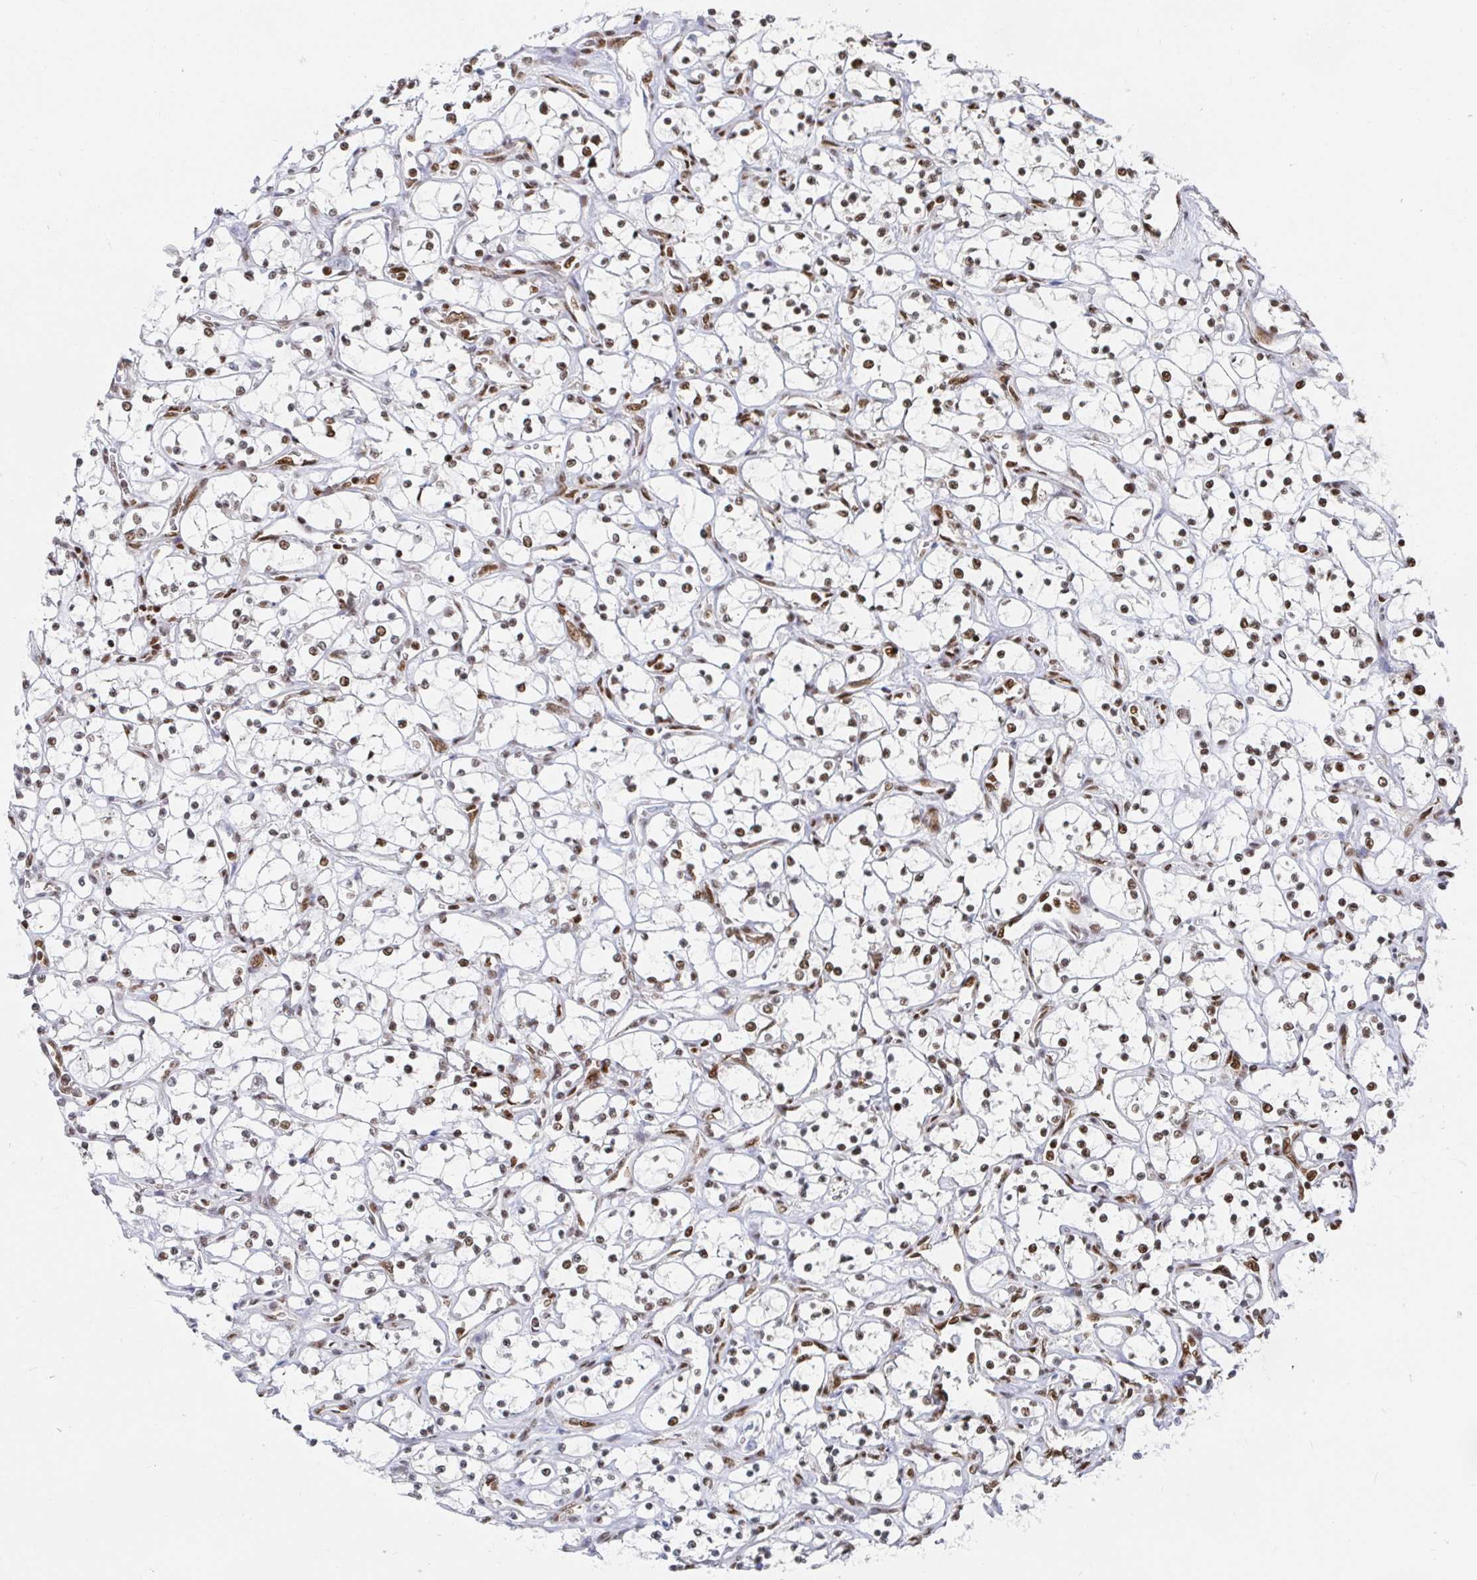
{"staining": {"intensity": "weak", "quantity": "25%-75%", "location": "nuclear"}, "tissue": "renal cancer", "cell_type": "Tumor cells", "image_type": "cancer", "snomed": [{"axis": "morphology", "description": "Adenocarcinoma, NOS"}, {"axis": "topography", "description": "Kidney"}], "caption": "Renal cancer (adenocarcinoma) stained for a protein (brown) reveals weak nuclear positive expression in about 25%-75% of tumor cells.", "gene": "EWSR1", "patient": {"sex": "female", "age": 69}}